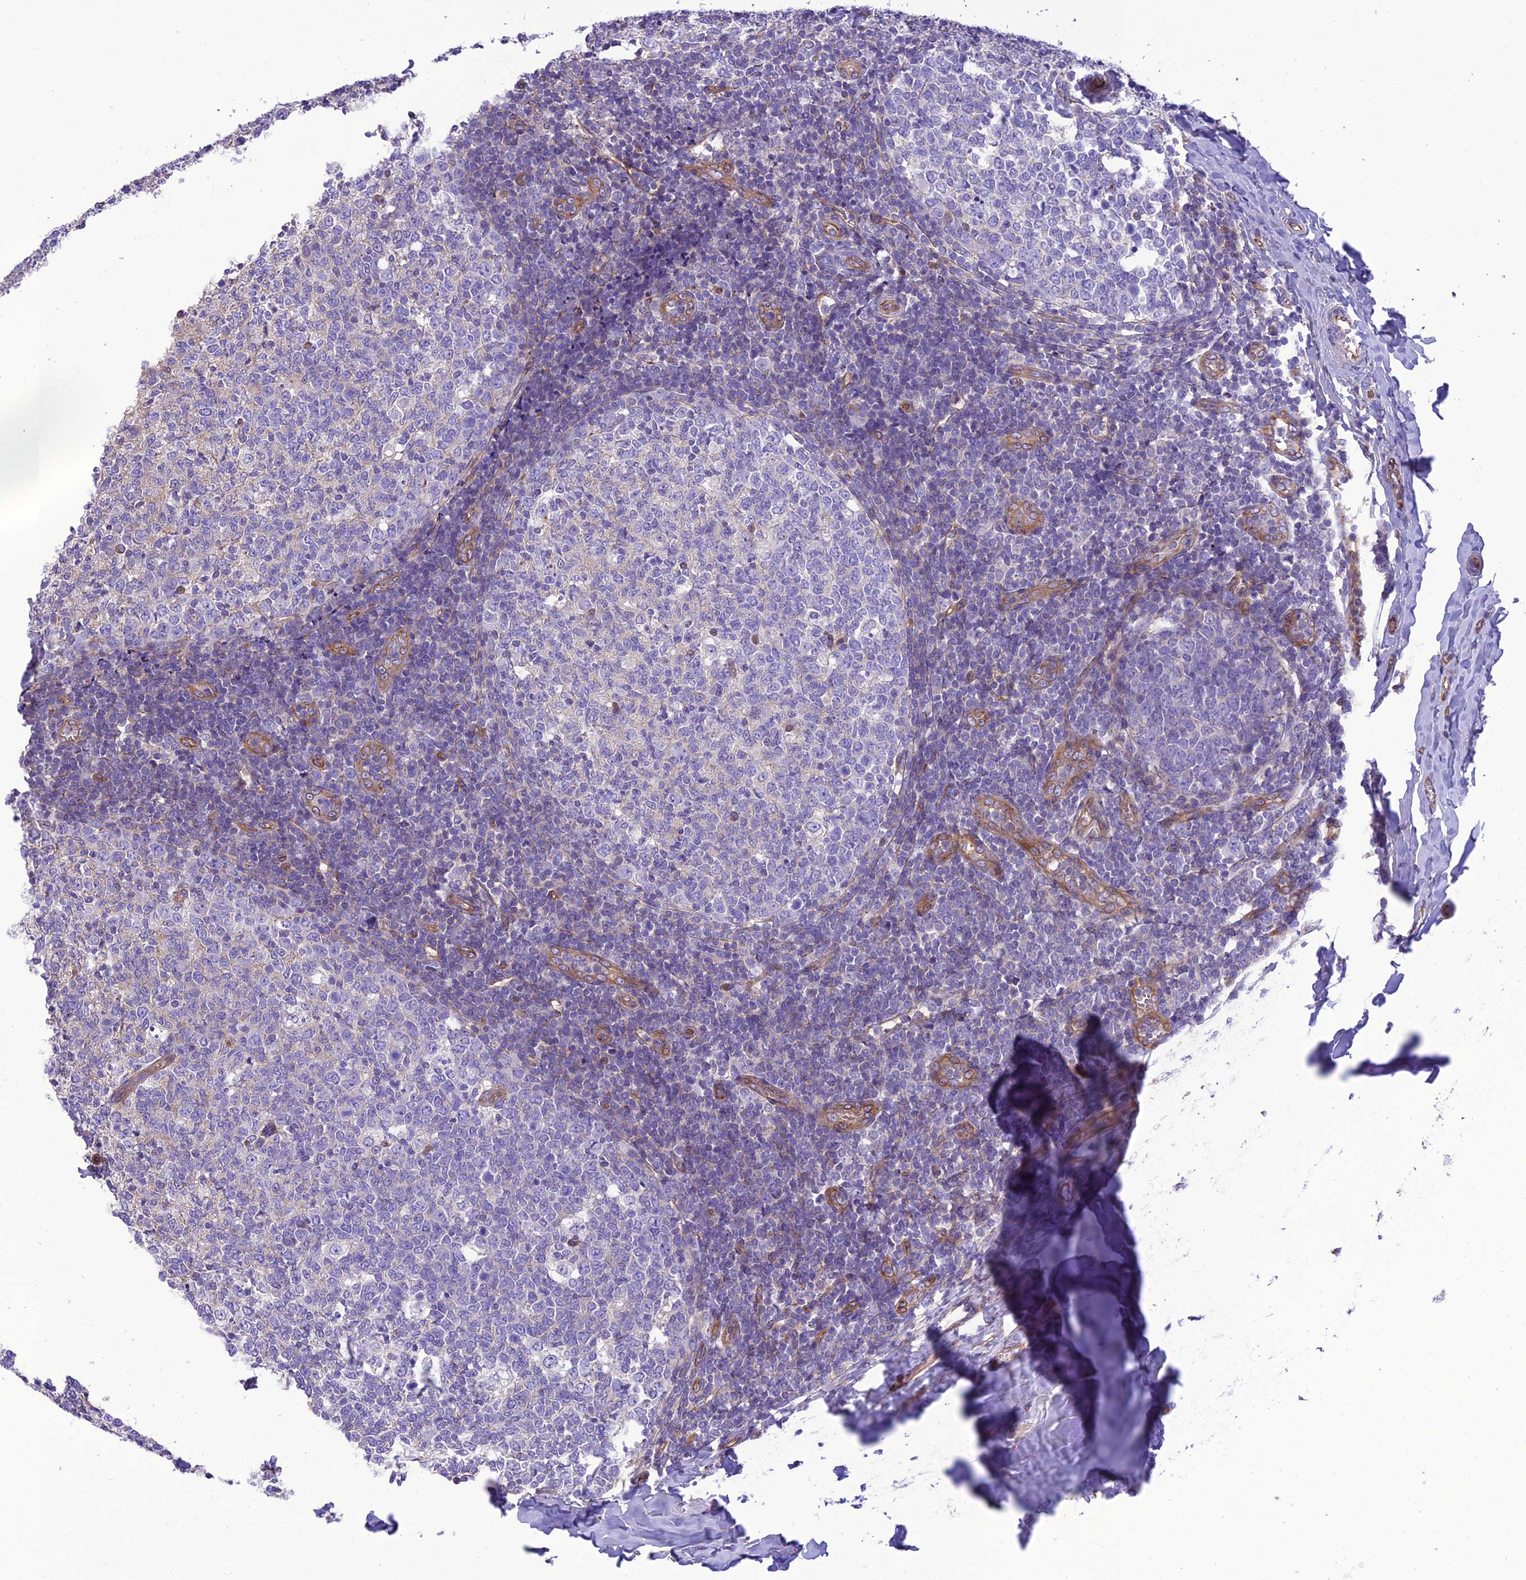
{"staining": {"intensity": "negative", "quantity": "none", "location": "none"}, "tissue": "tonsil", "cell_type": "Germinal center cells", "image_type": "normal", "snomed": [{"axis": "morphology", "description": "Normal tissue, NOS"}, {"axis": "topography", "description": "Tonsil"}], "caption": "The histopathology image shows no staining of germinal center cells in benign tonsil.", "gene": "PPFIA3", "patient": {"sex": "female", "age": 19}}